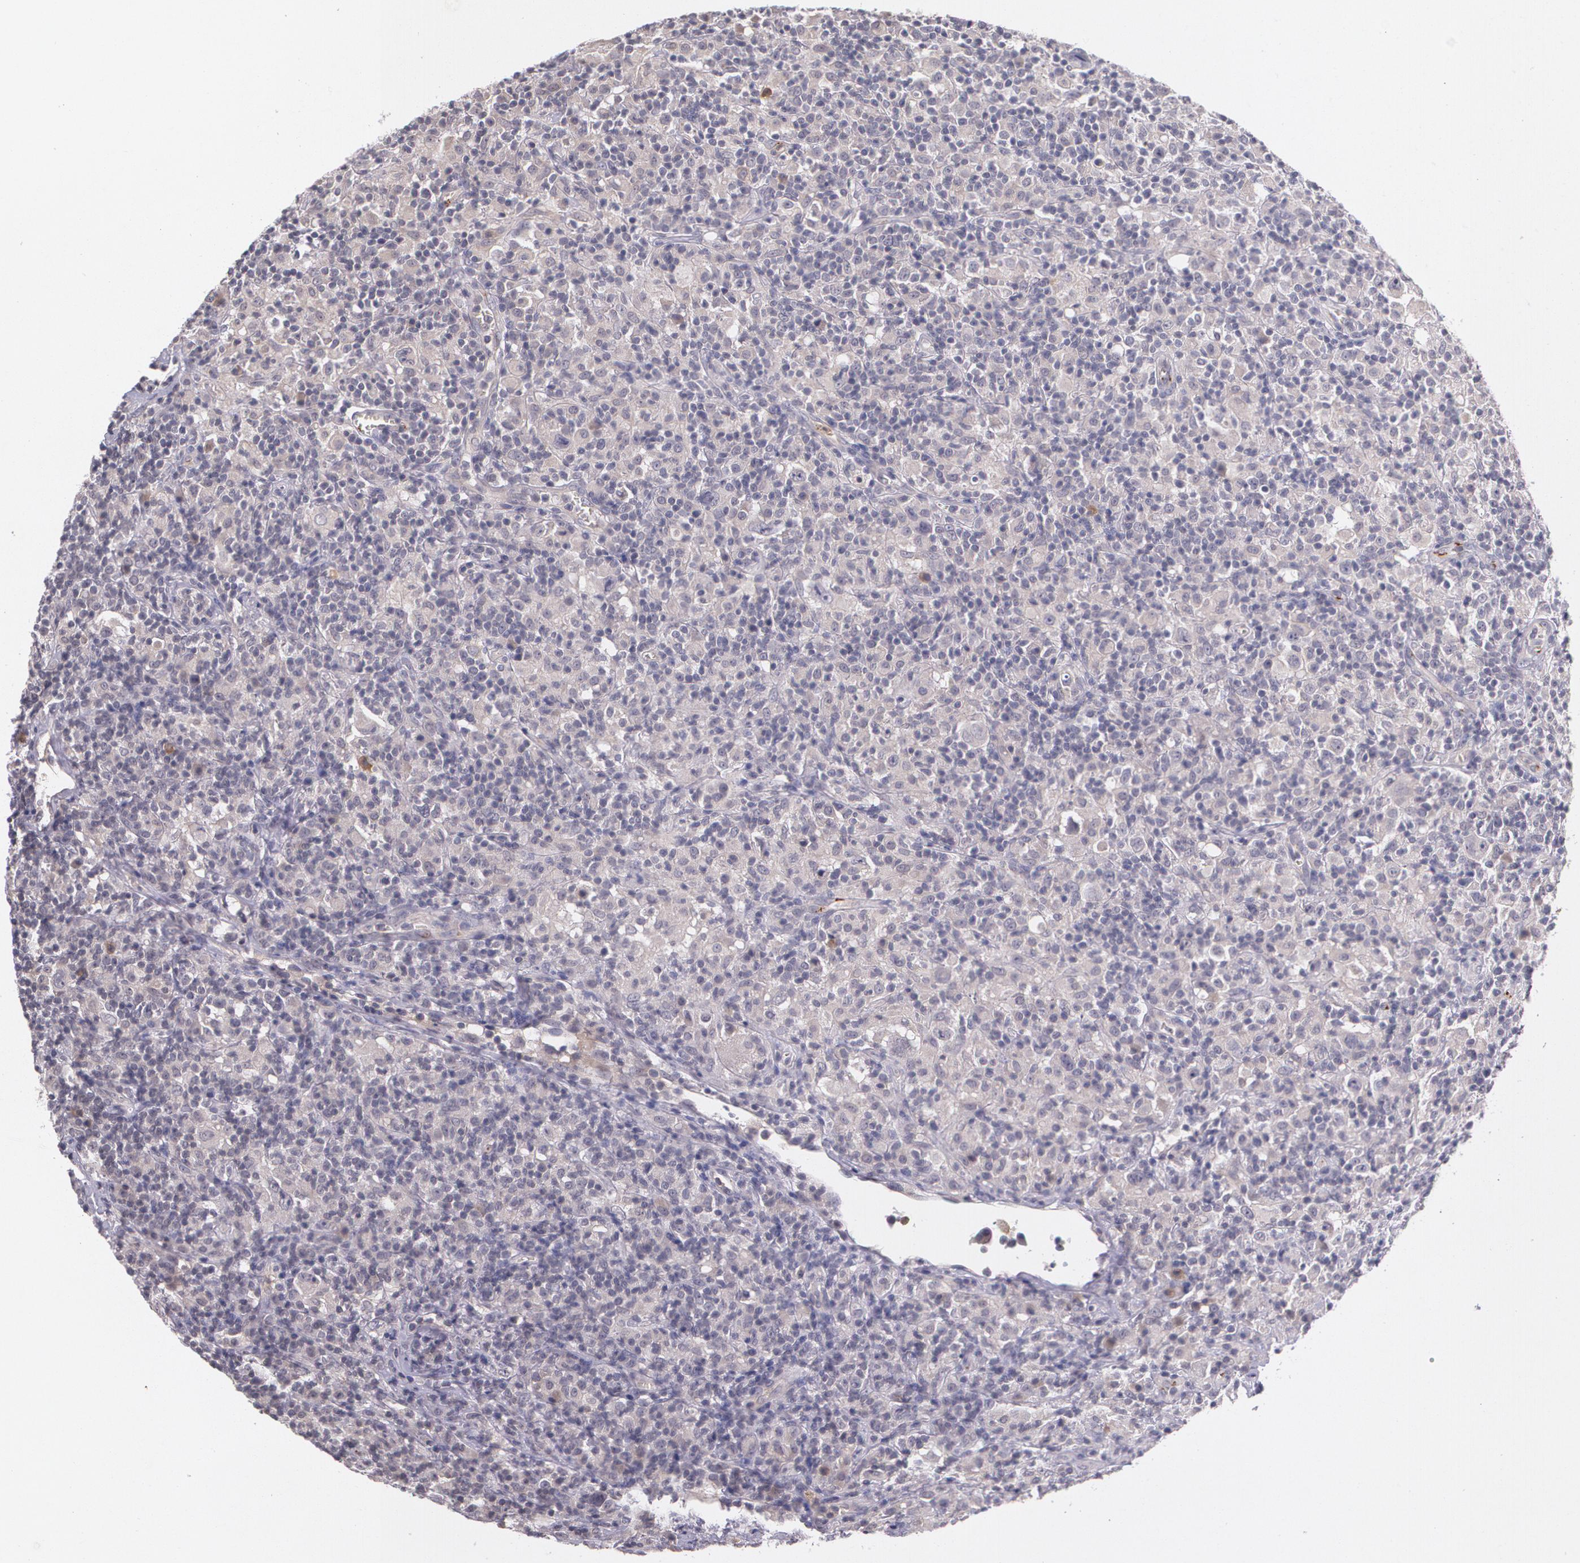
{"staining": {"intensity": "weak", "quantity": ">75%", "location": "cytoplasmic/membranous"}, "tissue": "lymphoma", "cell_type": "Tumor cells", "image_type": "cancer", "snomed": [{"axis": "morphology", "description": "Hodgkin's disease, NOS"}, {"axis": "topography", "description": "Lymph node"}], "caption": "Immunohistochemistry (IHC) of human lymphoma displays low levels of weak cytoplasmic/membranous expression in approximately >75% of tumor cells.", "gene": "TM4SF1", "patient": {"sex": "male", "age": 46}}